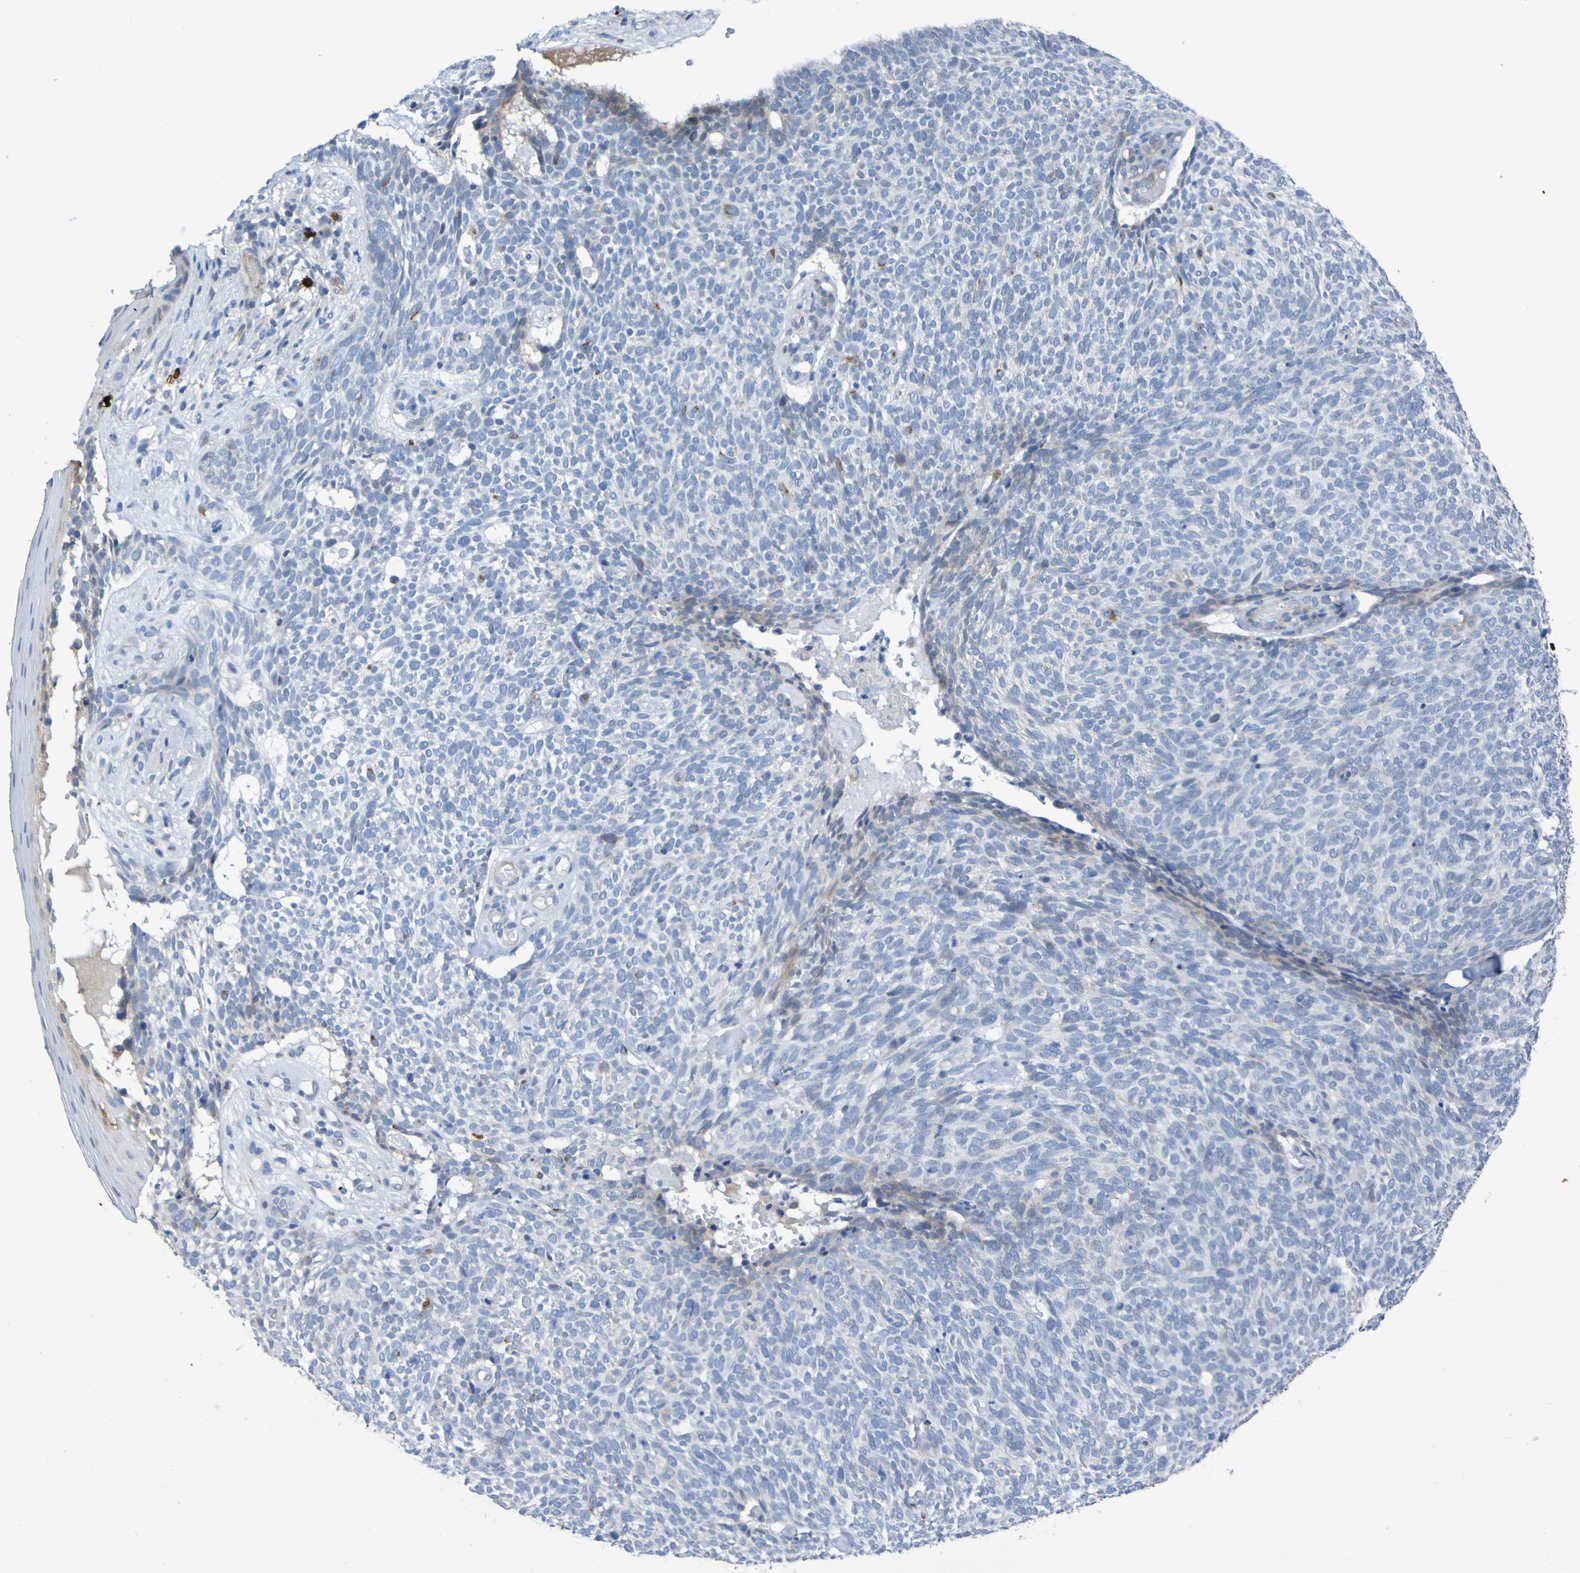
{"staining": {"intensity": "weak", "quantity": "<25%", "location": "cytoplasmic/membranous"}, "tissue": "skin cancer", "cell_type": "Tumor cells", "image_type": "cancer", "snomed": [{"axis": "morphology", "description": "Basal cell carcinoma"}, {"axis": "topography", "description": "Skin"}], "caption": "High magnification brightfield microscopy of skin basal cell carcinoma stained with DAB (brown) and counterstained with hematoxylin (blue): tumor cells show no significant positivity.", "gene": "C11orf24", "patient": {"sex": "female", "age": 84}}